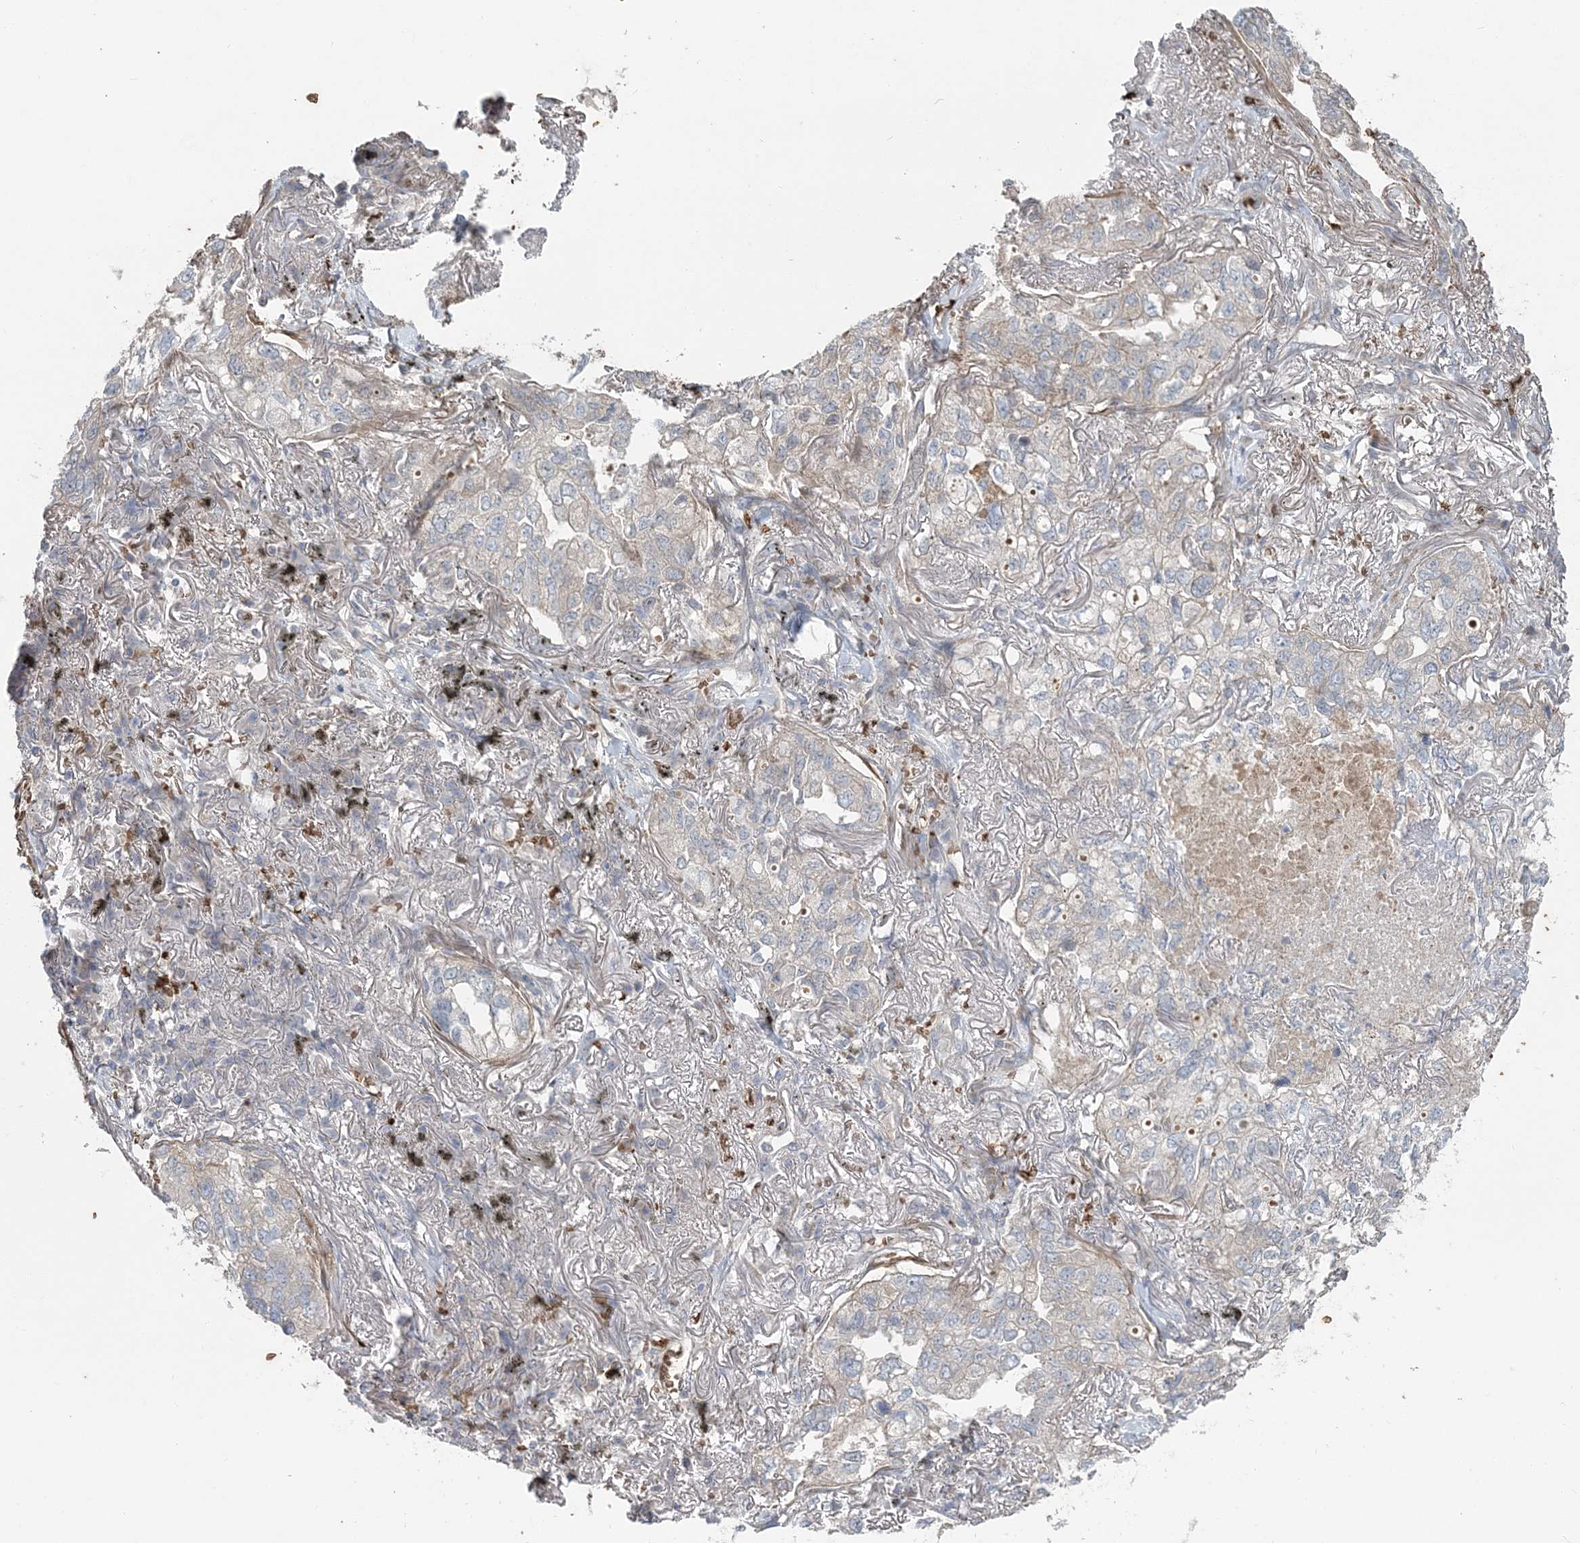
{"staining": {"intensity": "negative", "quantity": "none", "location": "none"}, "tissue": "lung cancer", "cell_type": "Tumor cells", "image_type": "cancer", "snomed": [{"axis": "morphology", "description": "Adenocarcinoma, NOS"}, {"axis": "topography", "description": "Lung"}], "caption": "Tumor cells are negative for brown protein staining in lung adenocarcinoma.", "gene": "SERINC1", "patient": {"sex": "male", "age": 65}}